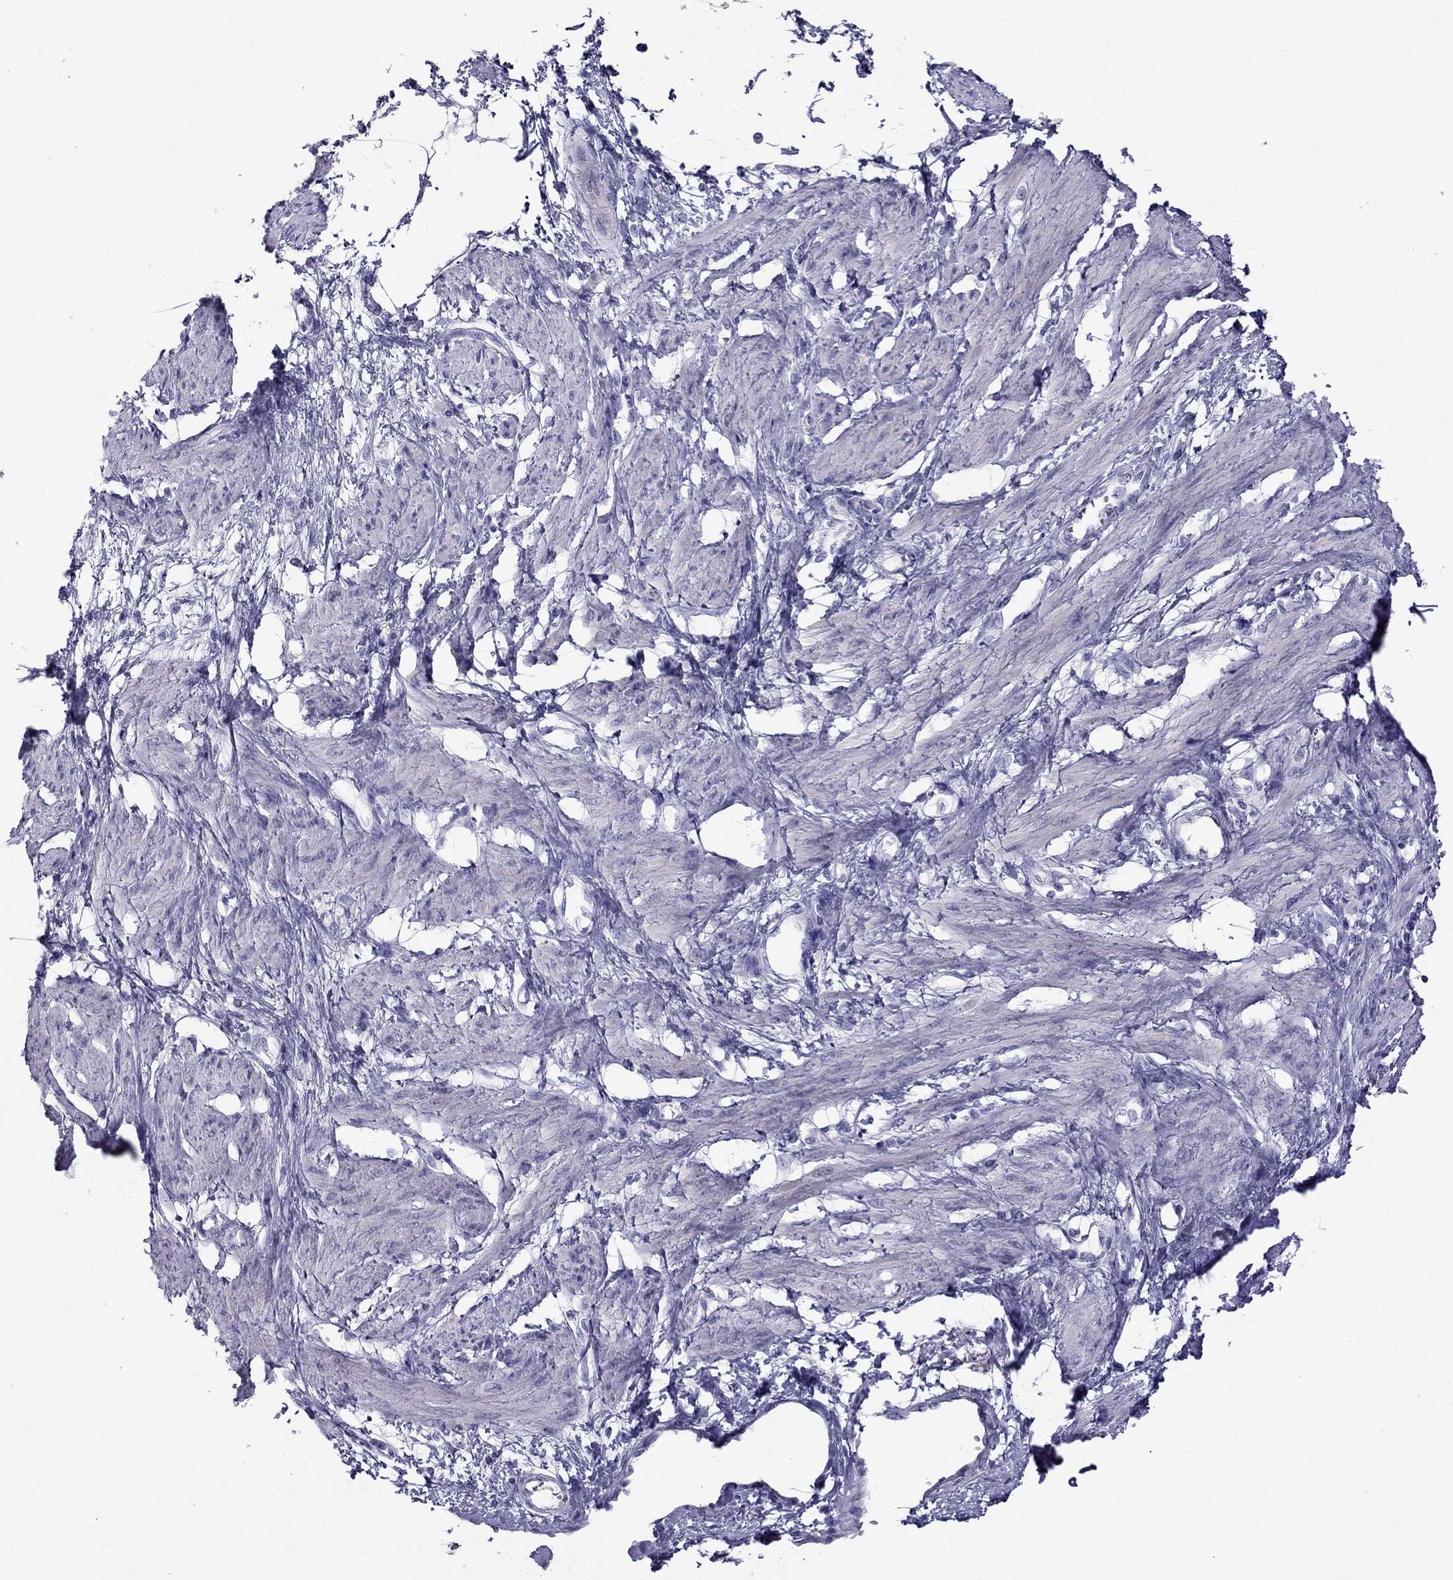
{"staining": {"intensity": "negative", "quantity": "none", "location": "none"}, "tissue": "smooth muscle", "cell_type": "Smooth muscle cells", "image_type": "normal", "snomed": [{"axis": "morphology", "description": "Normal tissue, NOS"}, {"axis": "topography", "description": "Smooth muscle"}, {"axis": "topography", "description": "Uterus"}], "caption": "Smooth muscle cells are negative for brown protein staining in normal smooth muscle. (DAB immunohistochemistry with hematoxylin counter stain).", "gene": "ERC2", "patient": {"sex": "female", "age": 39}}